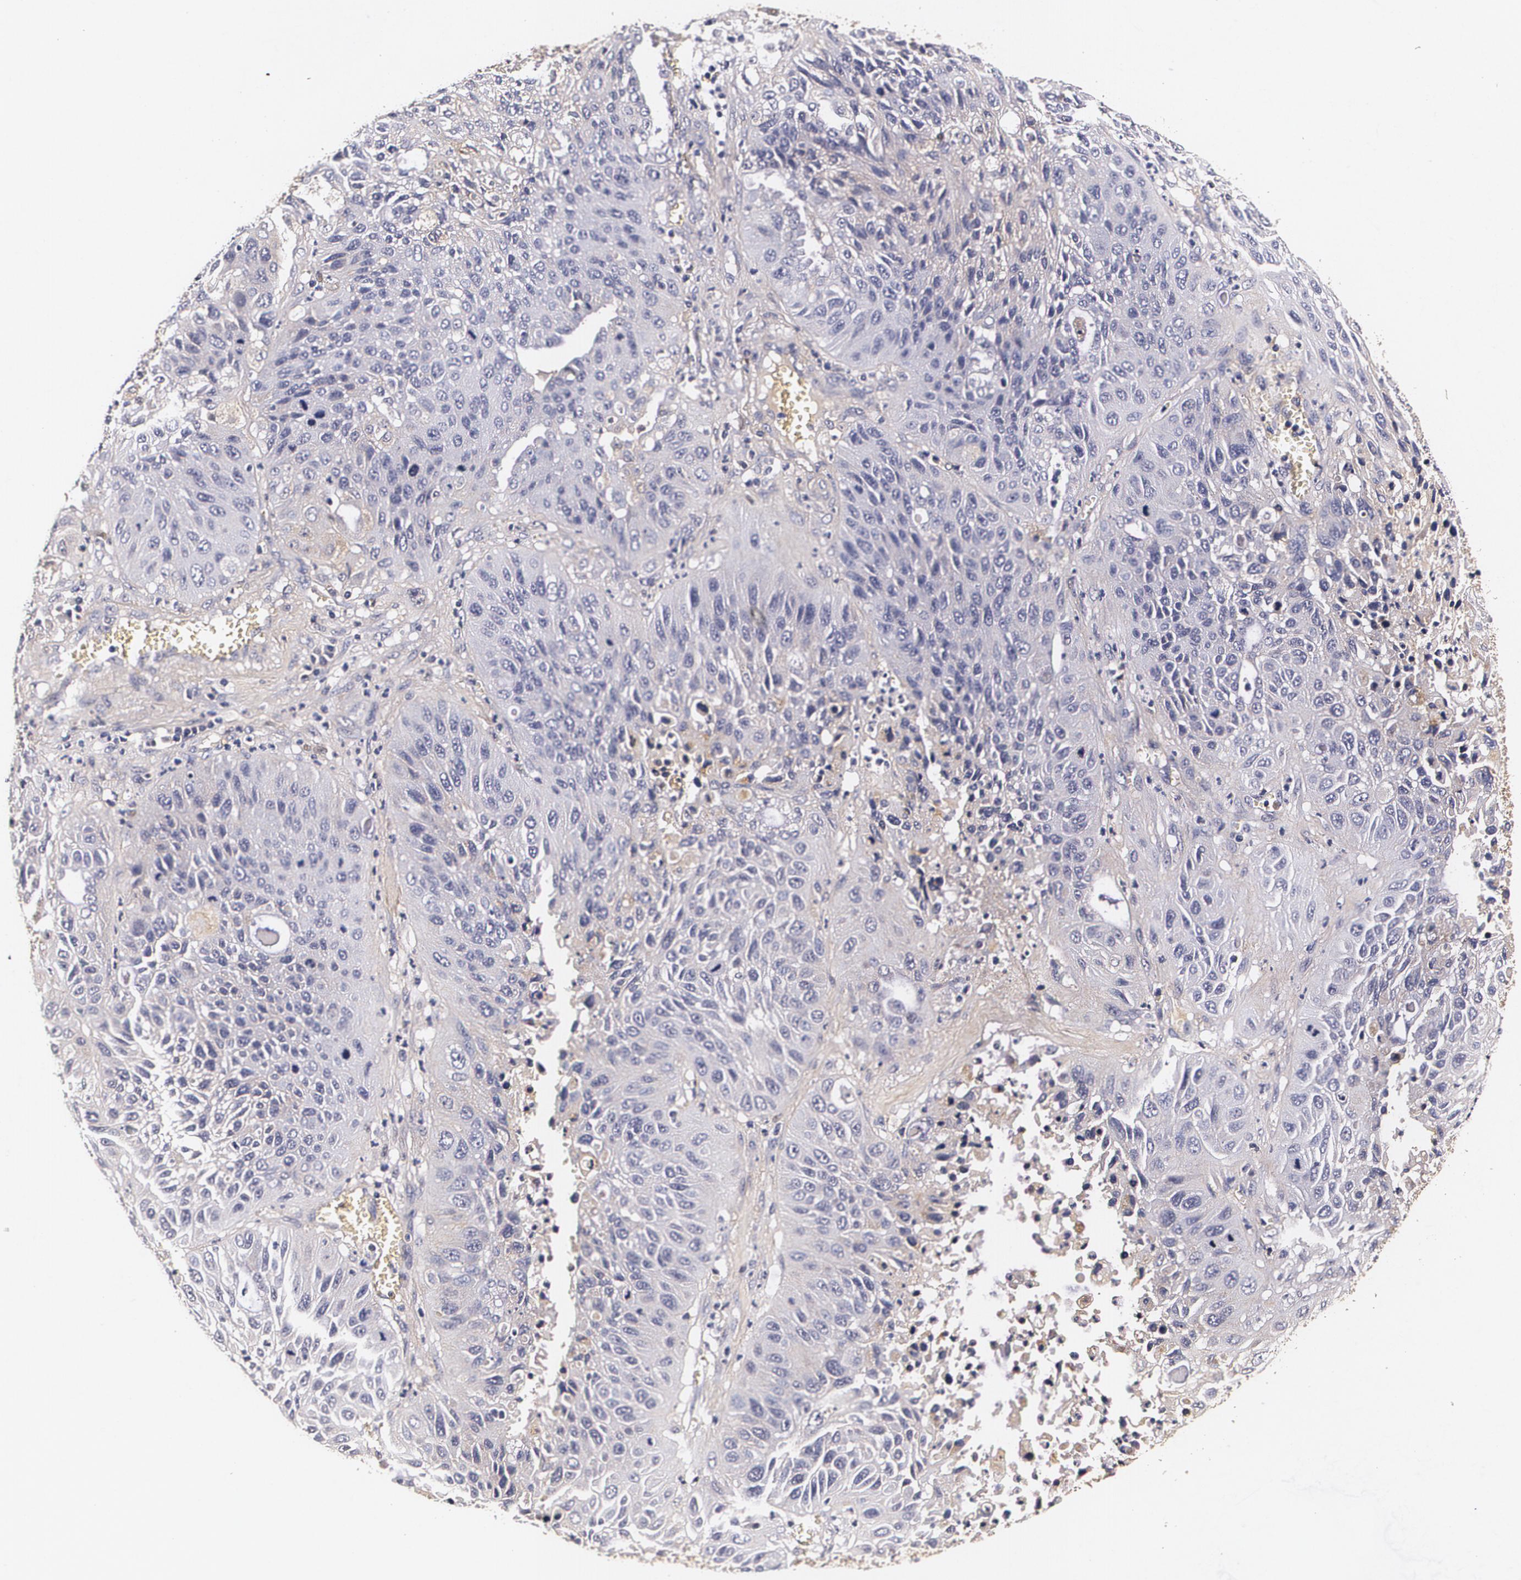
{"staining": {"intensity": "weak", "quantity": "<25%", "location": "cytoplasmic/membranous"}, "tissue": "lung cancer", "cell_type": "Tumor cells", "image_type": "cancer", "snomed": [{"axis": "morphology", "description": "Squamous cell carcinoma, NOS"}, {"axis": "topography", "description": "Lung"}], "caption": "Lung cancer was stained to show a protein in brown. There is no significant positivity in tumor cells.", "gene": "TTR", "patient": {"sex": "female", "age": 76}}